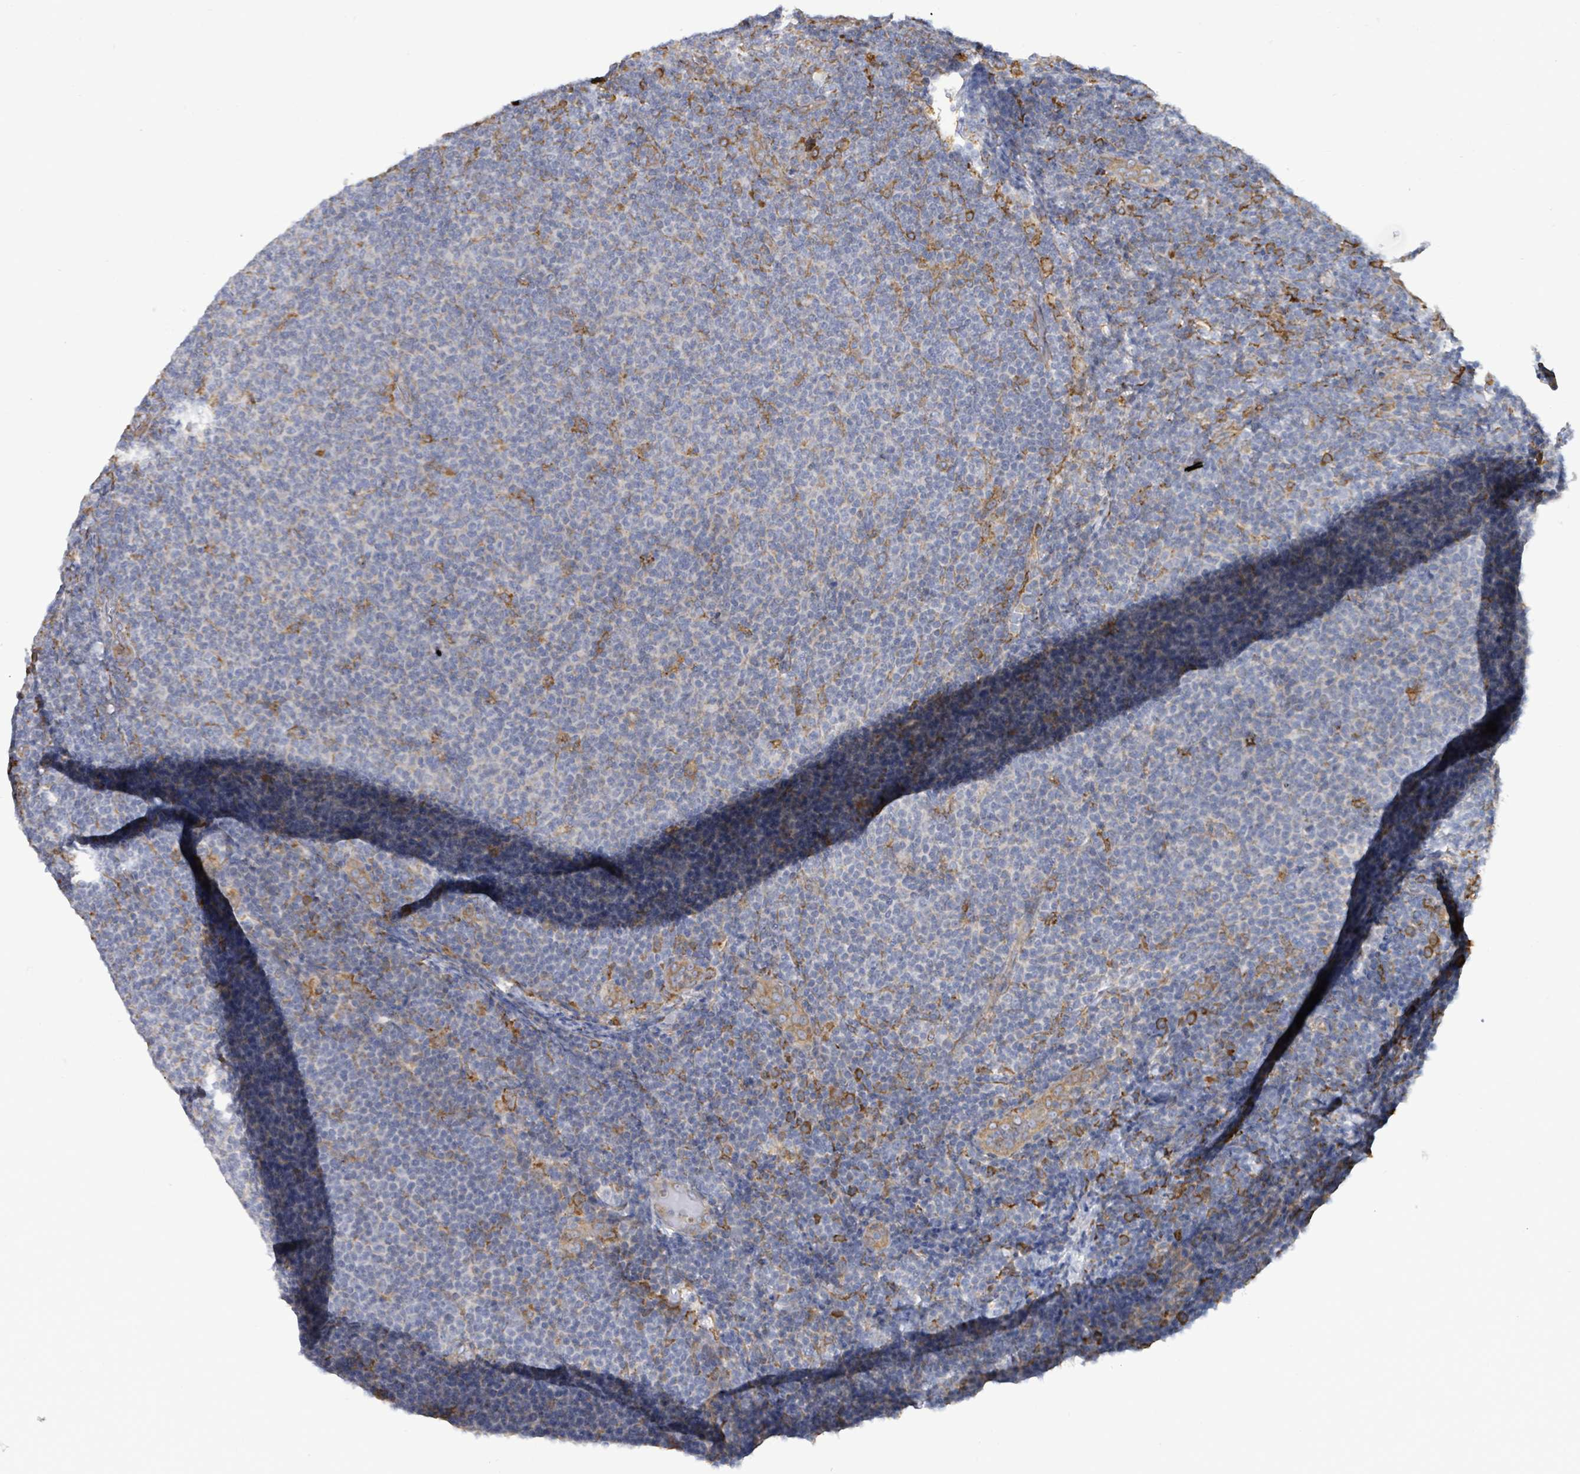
{"staining": {"intensity": "negative", "quantity": "none", "location": "none"}, "tissue": "lymphoma", "cell_type": "Tumor cells", "image_type": "cancer", "snomed": [{"axis": "morphology", "description": "Malignant lymphoma, non-Hodgkin's type, Low grade"}, {"axis": "topography", "description": "Lymph node"}], "caption": "Immunohistochemistry (IHC) of lymphoma demonstrates no expression in tumor cells.", "gene": "RFPL4A", "patient": {"sex": "male", "age": 66}}